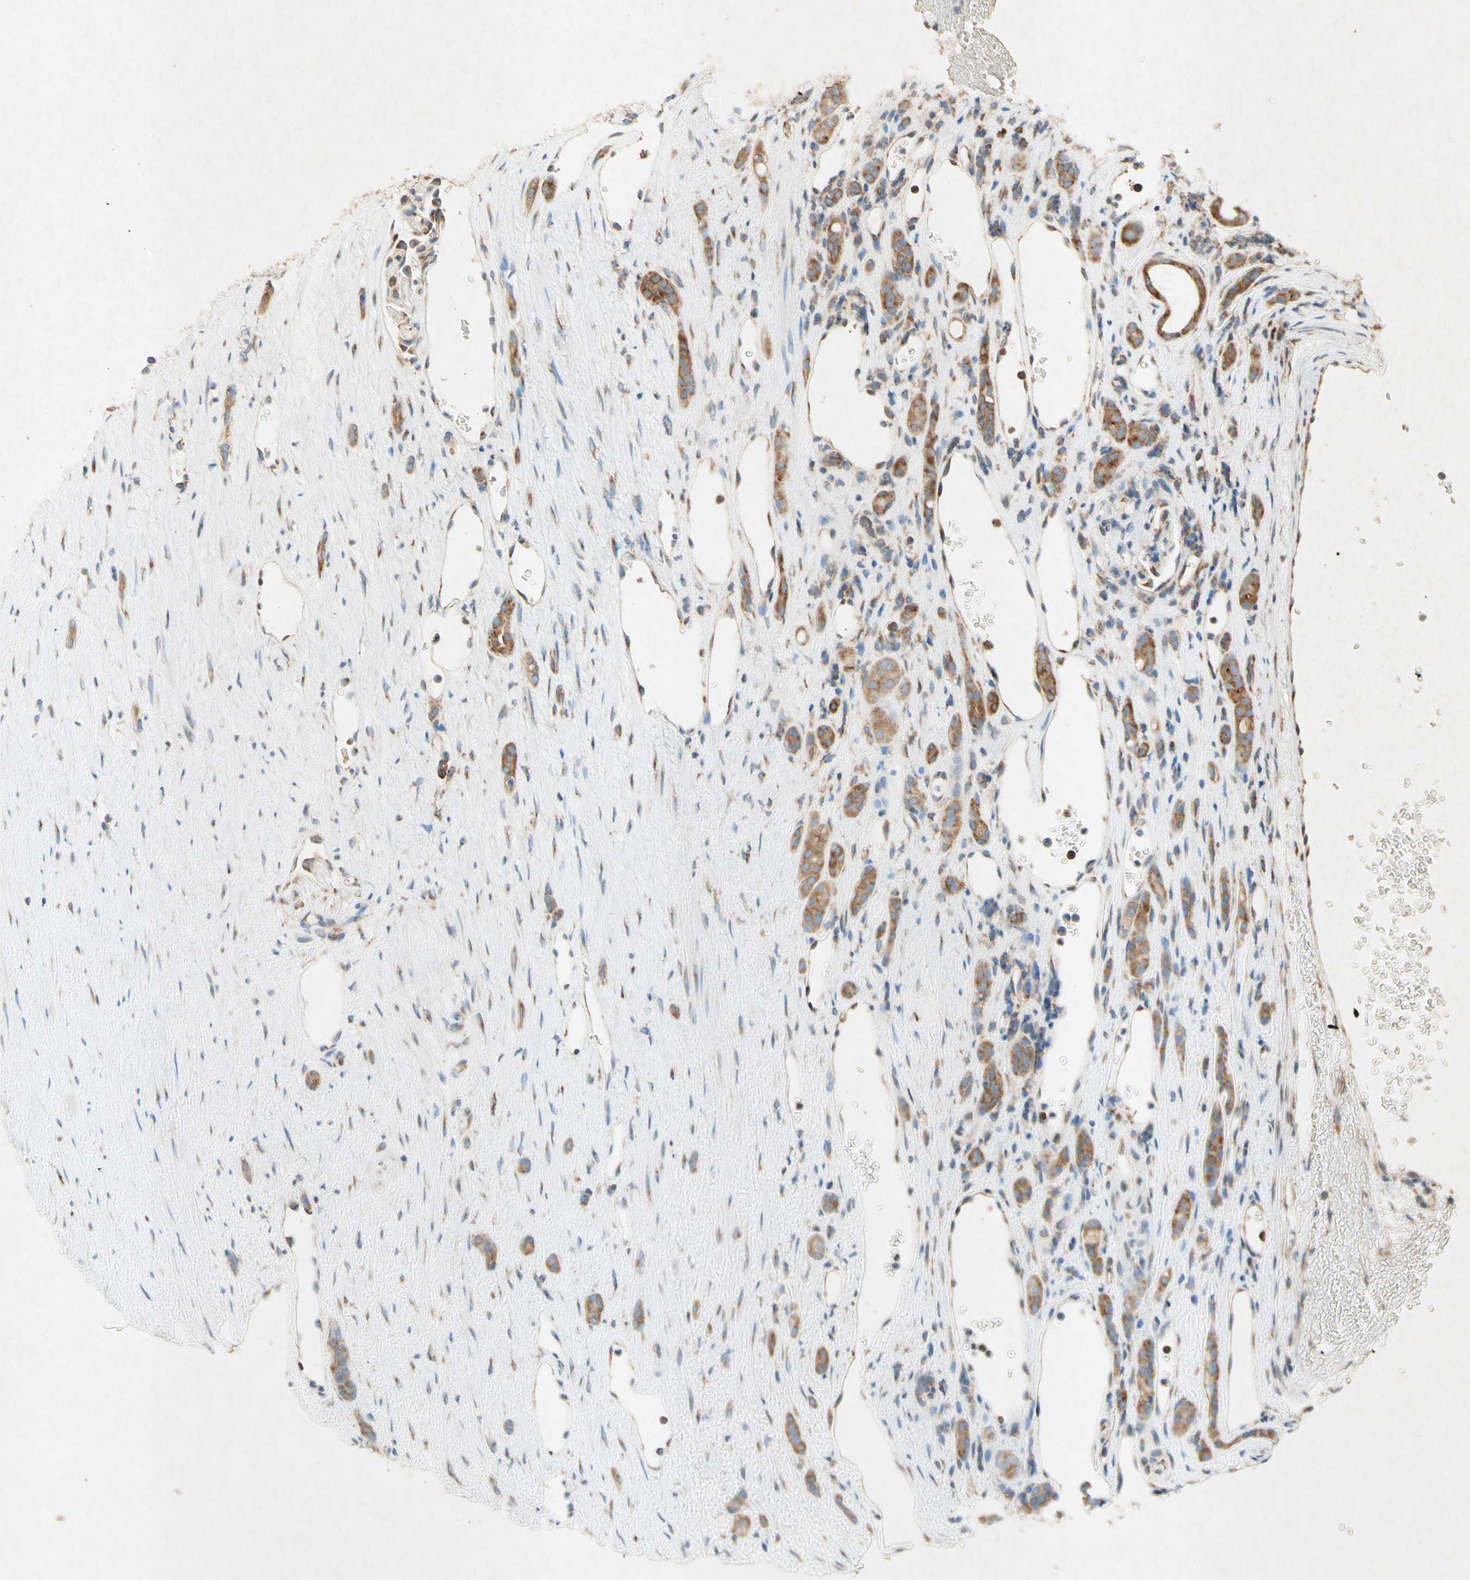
{"staining": {"intensity": "moderate", "quantity": ">75%", "location": "cytoplasmic/membranous"}, "tissue": "renal cancer", "cell_type": "Tumor cells", "image_type": "cancer", "snomed": [{"axis": "morphology", "description": "Adenocarcinoma, NOS"}, {"axis": "topography", "description": "Kidney"}], "caption": "Renal cancer (adenocarcinoma) was stained to show a protein in brown. There is medium levels of moderate cytoplasmic/membranous positivity in about >75% of tumor cells. (DAB IHC, brown staining for protein, blue staining for nuclei).", "gene": "PABPC1", "patient": {"sex": "female", "age": 69}}